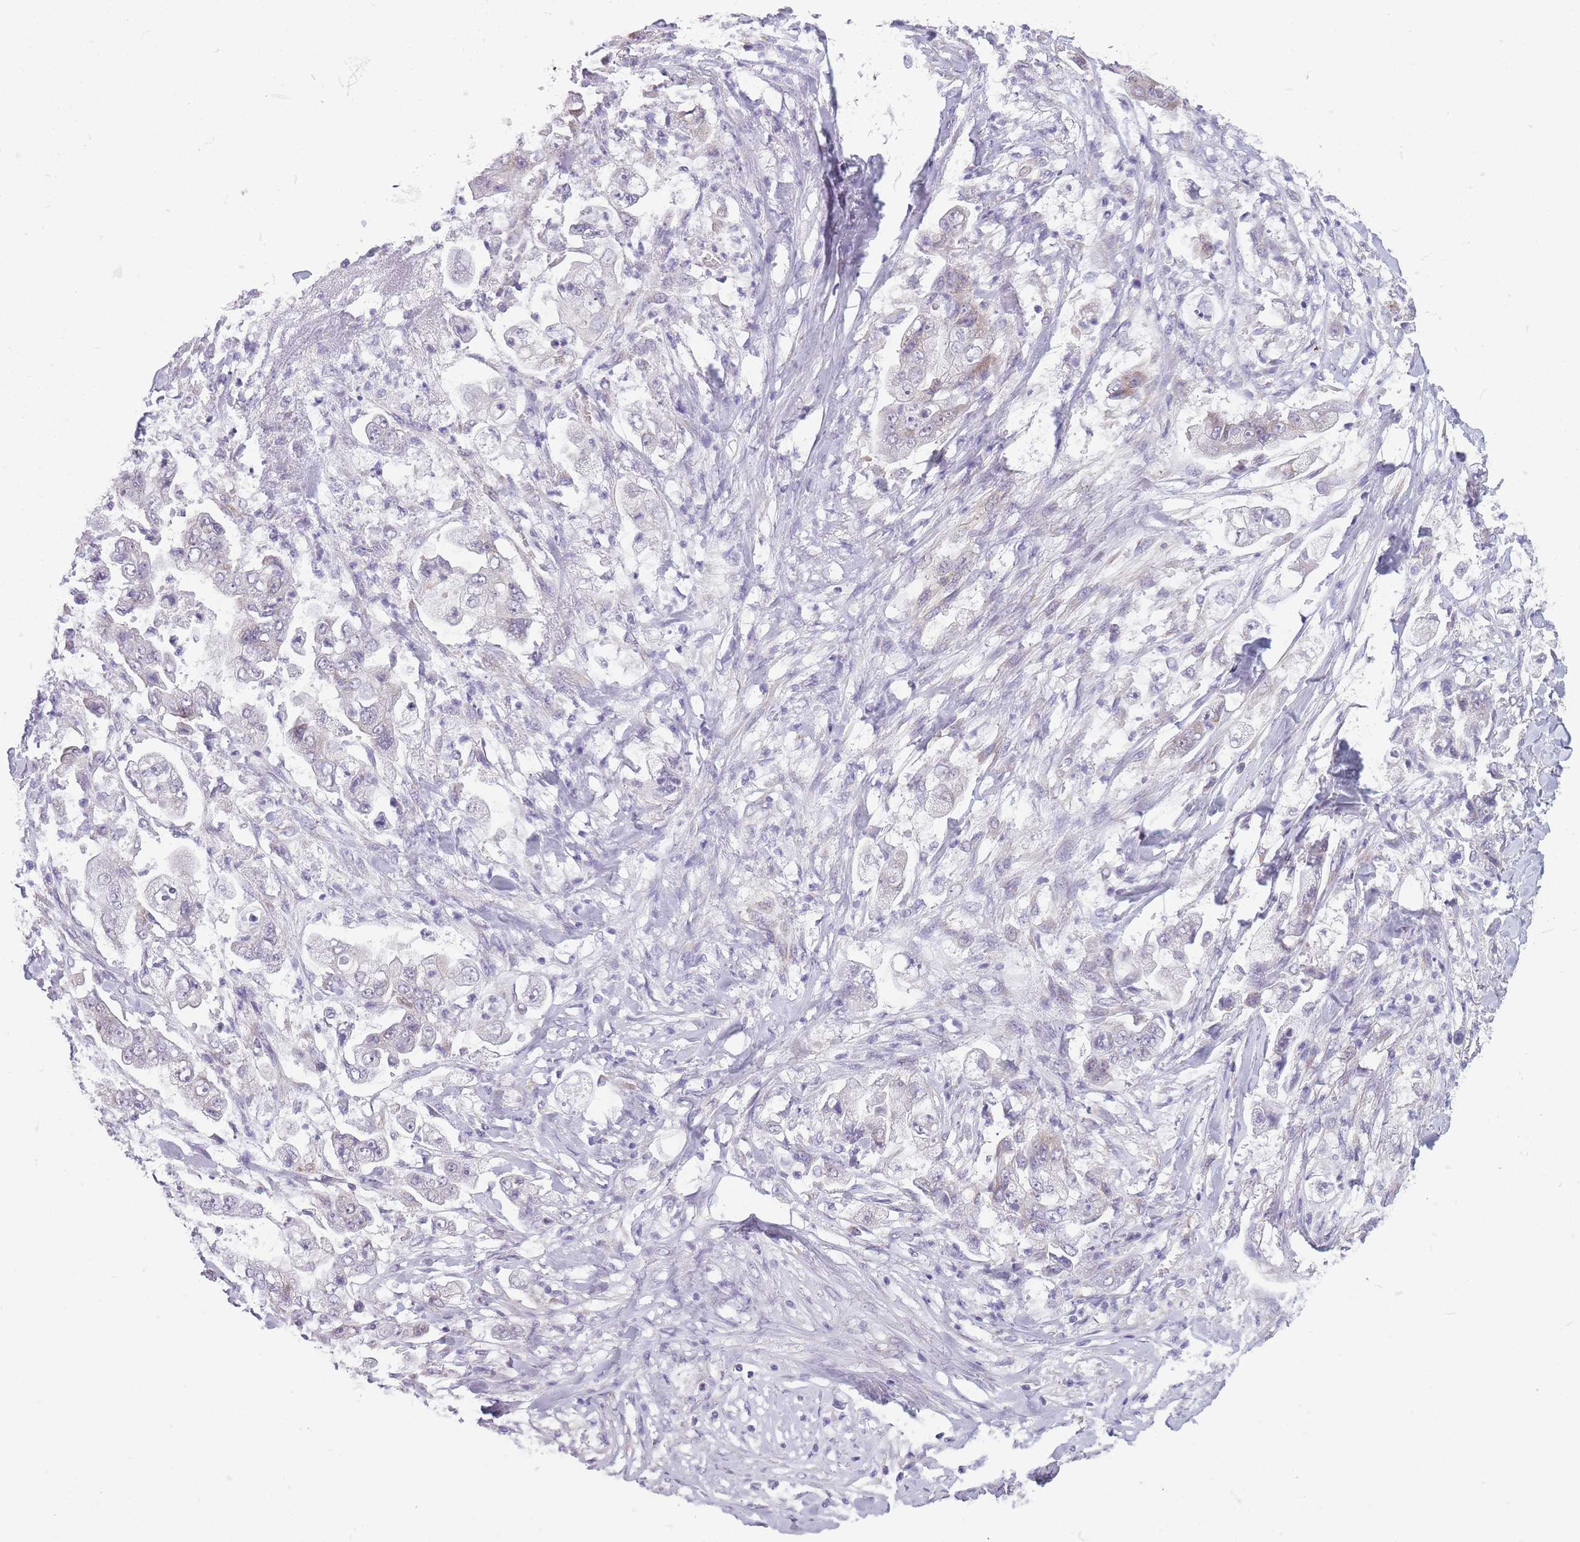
{"staining": {"intensity": "weak", "quantity": "<25%", "location": "cytoplasmic/membranous"}, "tissue": "stomach cancer", "cell_type": "Tumor cells", "image_type": "cancer", "snomed": [{"axis": "morphology", "description": "Adenocarcinoma, NOS"}, {"axis": "topography", "description": "Stomach"}], "caption": "There is no significant expression in tumor cells of adenocarcinoma (stomach).", "gene": "OR6B3", "patient": {"sex": "male", "age": 62}}